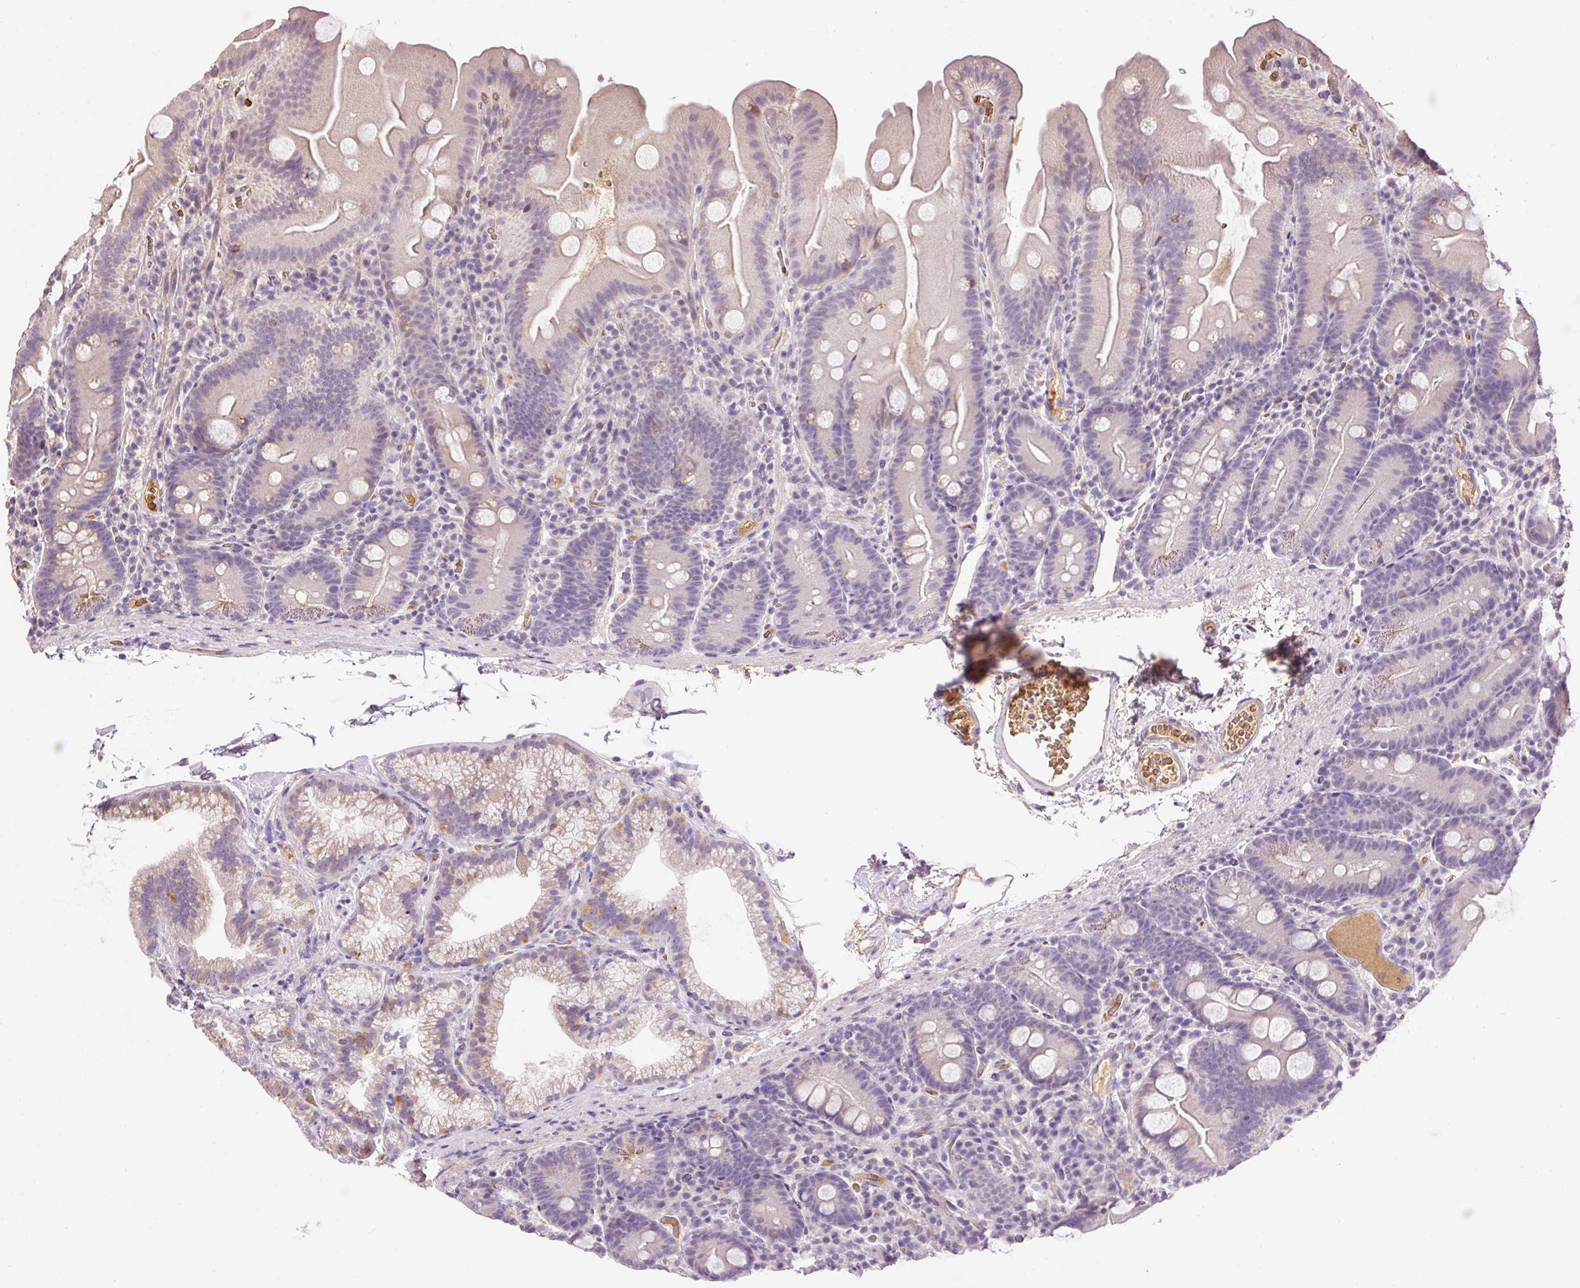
{"staining": {"intensity": "weak", "quantity": "<25%", "location": "cytoplasmic/membranous"}, "tissue": "small intestine", "cell_type": "Glandular cells", "image_type": "normal", "snomed": [{"axis": "morphology", "description": "Normal tissue, NOS"}, {"axis": "topography", "description": "Small intestine"}], "caption": "DAB (3,3'-diaminobenzidine) immunohistochemical staining of benign small intestine shows no significant positivity in glandular cells.", "gene": "CMTM8", "patient": {"sex": "female", "age": 68}}